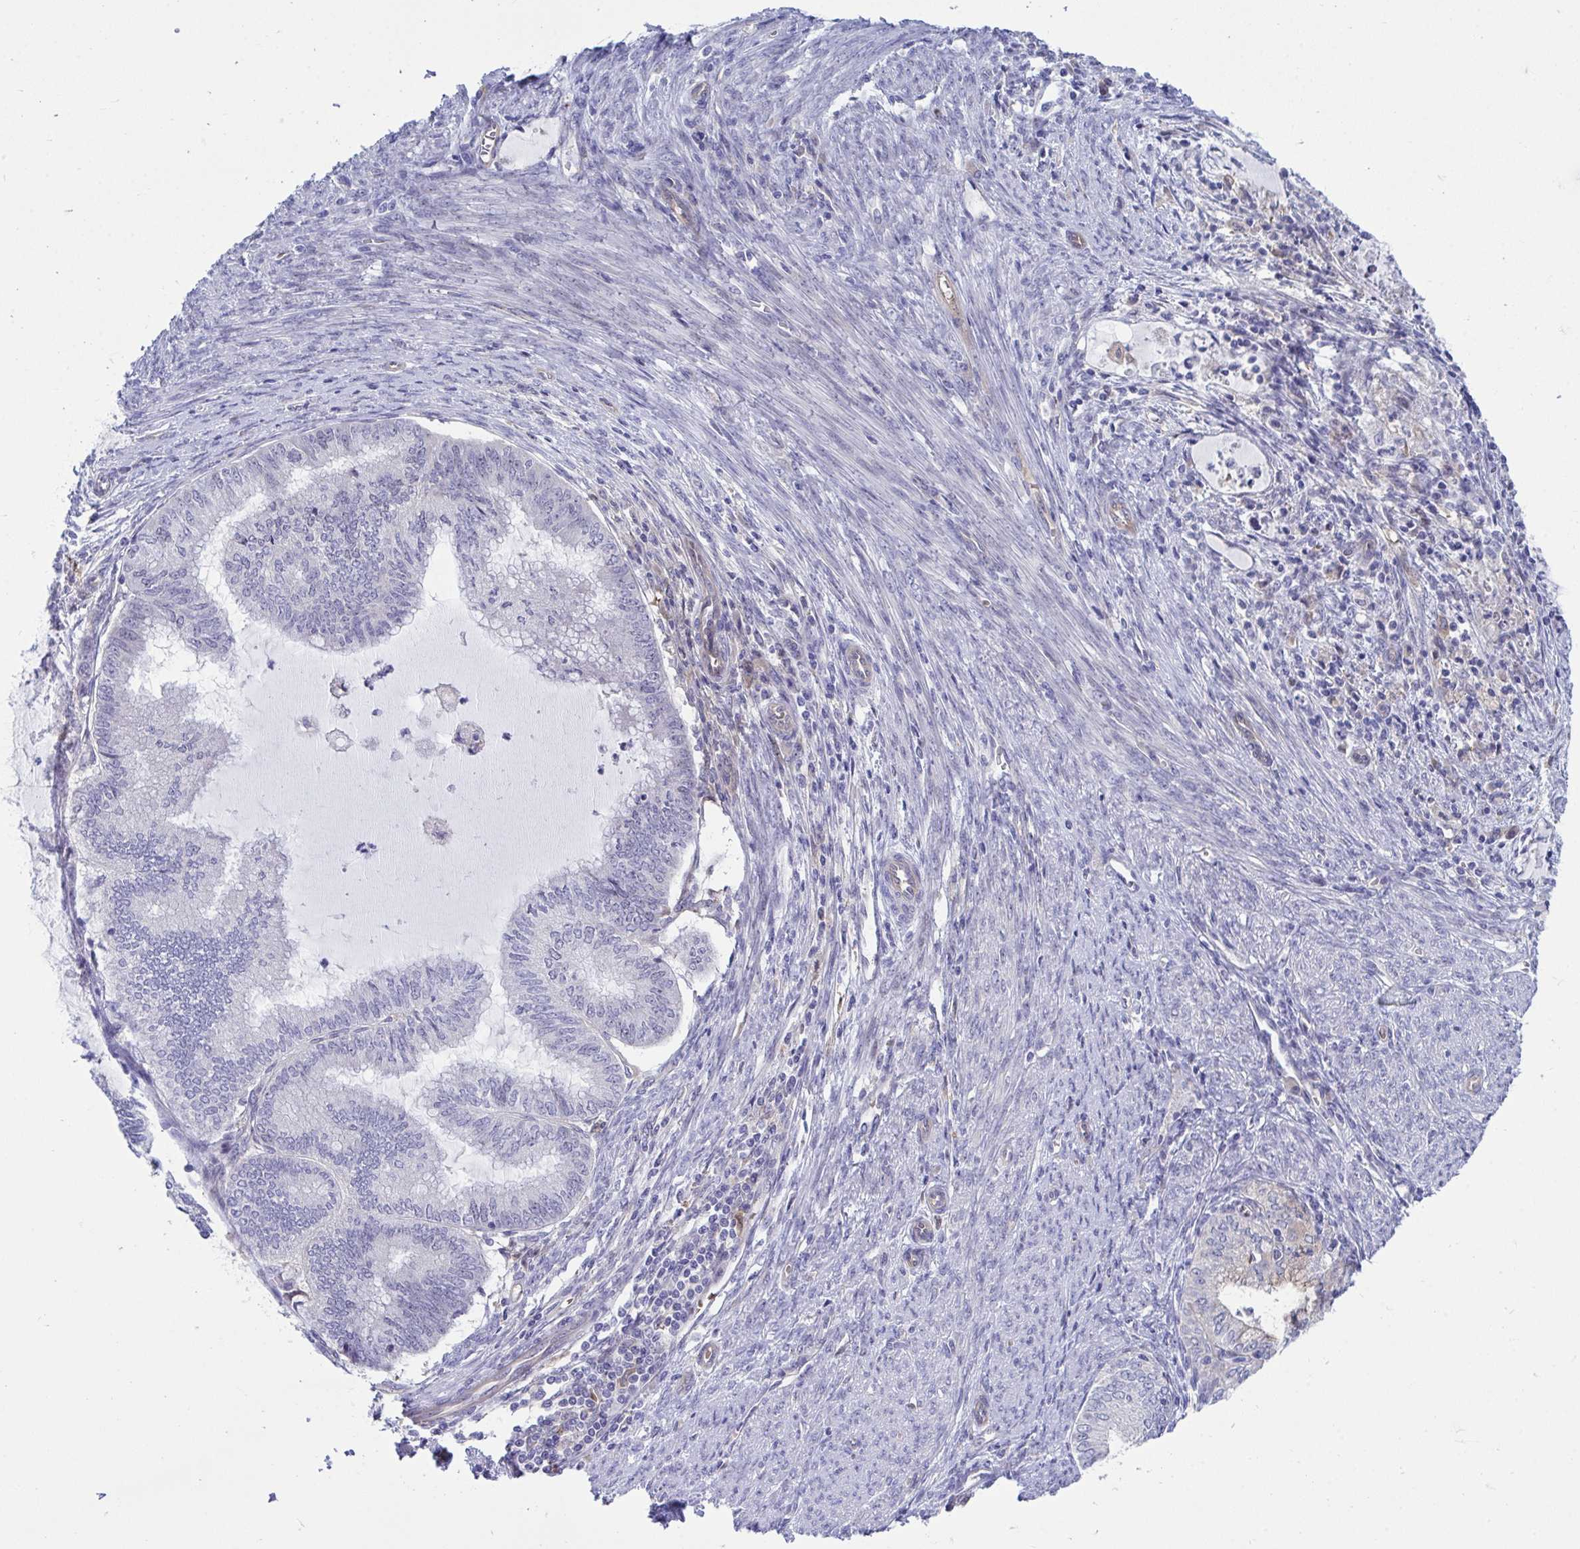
{"staining": {"intensity": "negative", "quantity": "none", "location": "none"}, "tissue": "endometrial cancer", "cell_type": "Tumor cells", "image_type": "cancer", "snomed": [{"axis": "morphology", "description": "Adenocarcinoma, NOS"}, {"axis": "topography", "description": "Endometrium"}], "caption": "IHC histopathology image of human endometrial cancer stained for a protein (brown), which exhibits no expression in tumor cells.", "gene": "CENPQ", "patient": {"sex": "female", "age": 79}}